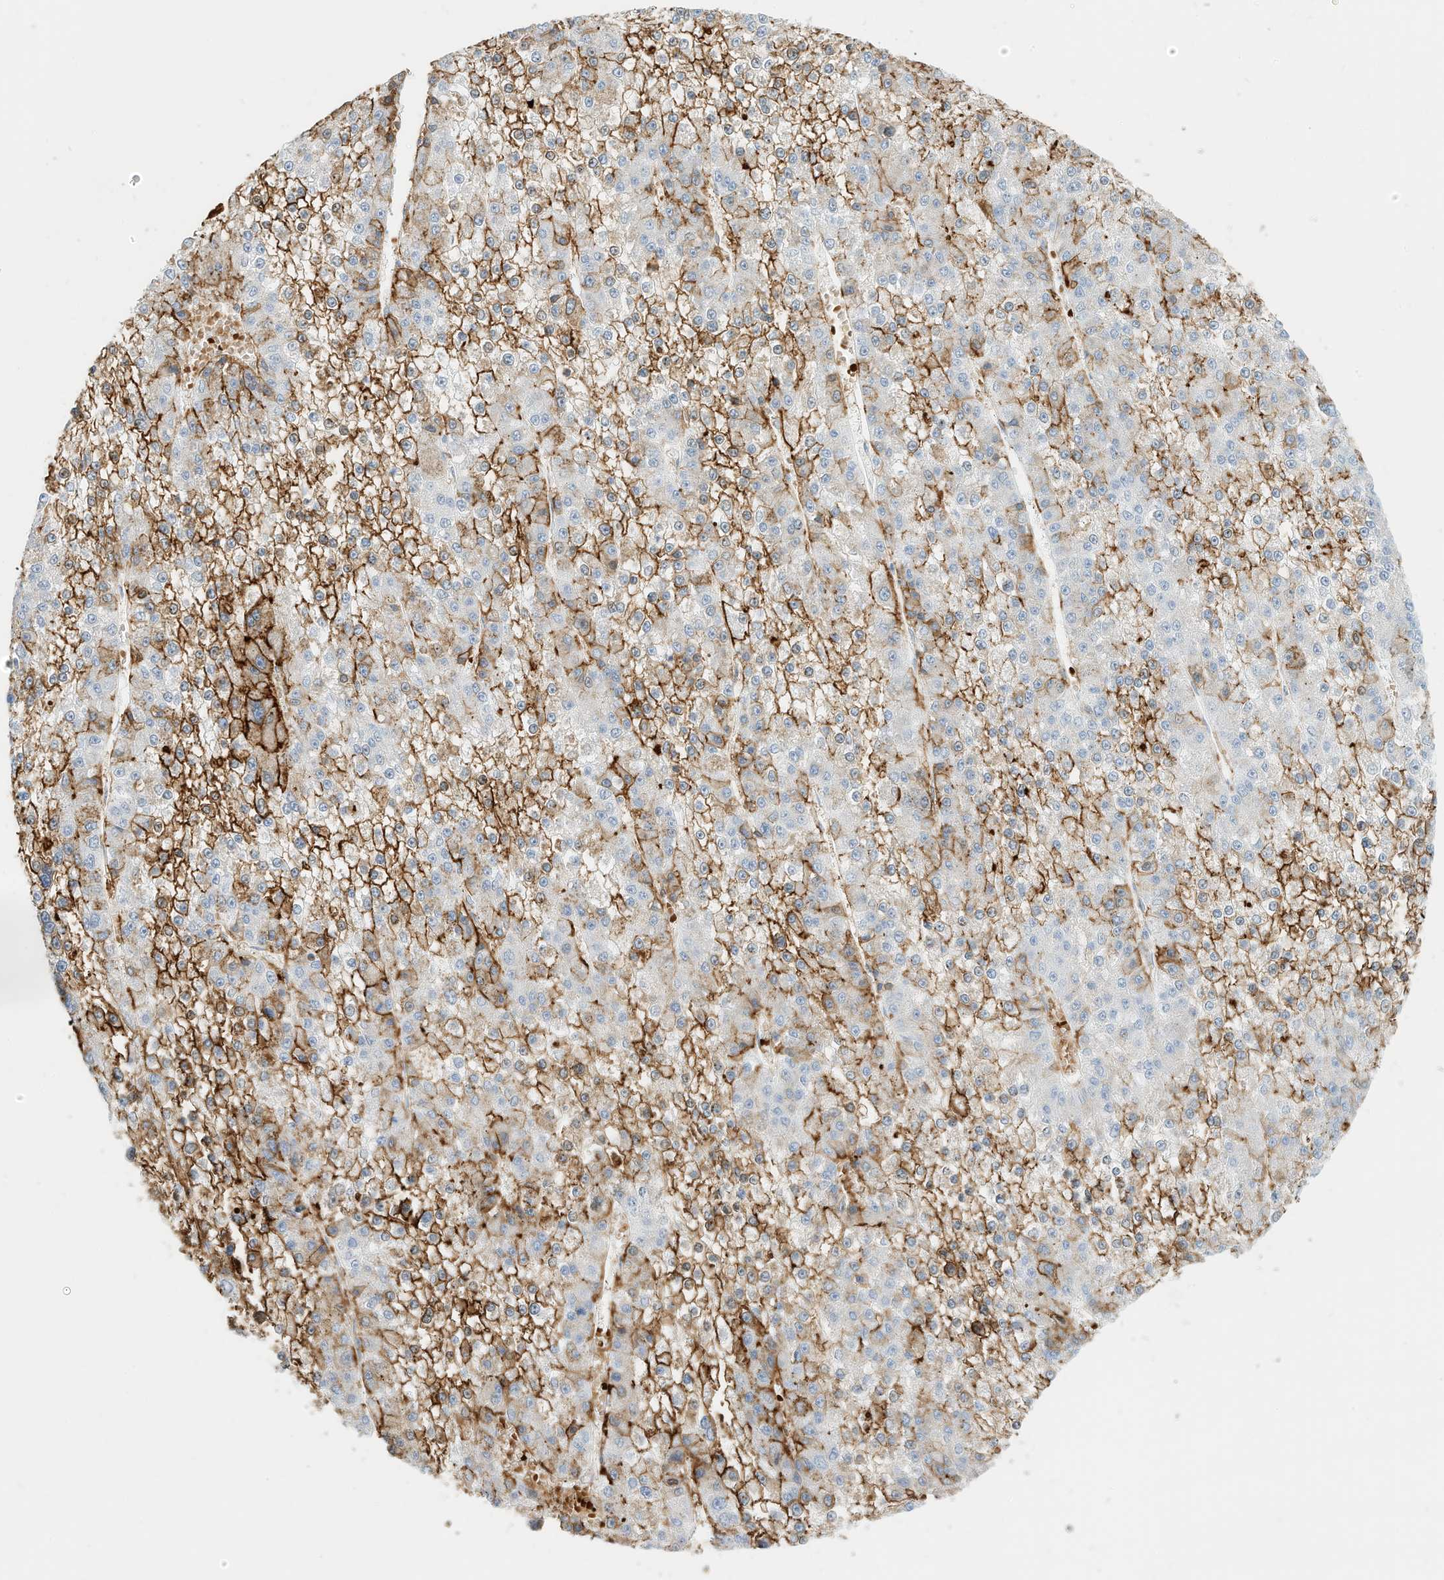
{"staining": {"intensity": "moderate", "quantity": "25%-75%", "location": "cytoplasmic/membranous"}, "tissue": "liver cancer", "cell_type": "Tumor cells", "image_type": "cancer", "snomed": [{"axis": "morphology", "description": "Carcinoma, Hepatocellular, NOS"}, {"axis": "topography", "description": "Liver"}], "caption": "This is an image of immunohistochemistry (IHC) staining of liver cancer, which shows moderate staining in the cytoplasmic/membranous of tumor cells.", "gene": "TXNDC9", "patient": {"sex": "female", "age": 73}}